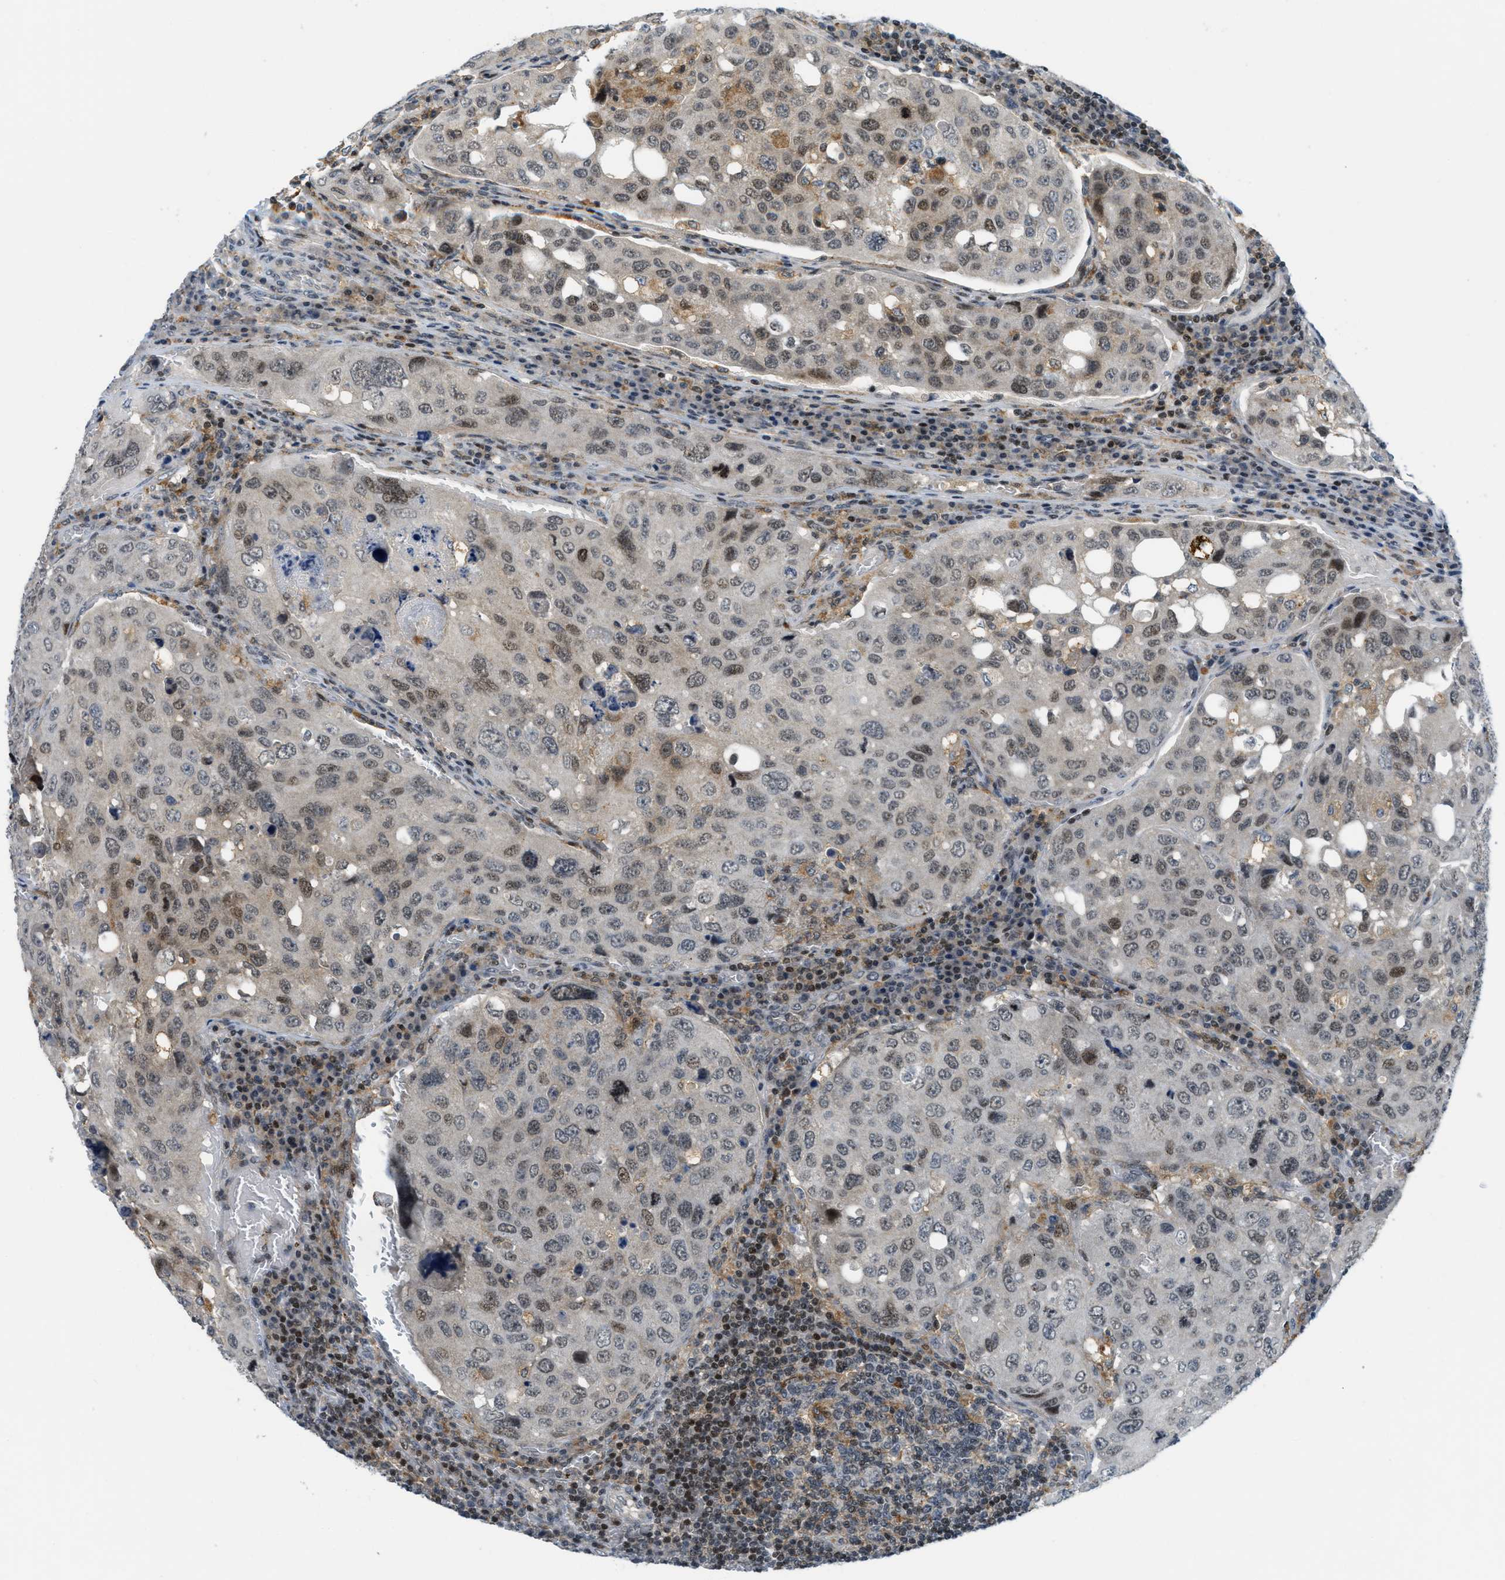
{"staining": {"intensity": "moderate", "quantity": "25%-75%", "location": "nuclear"}, "tissue": "urothelial cancer", "cell_type": "Tumor cells", "image_type": "cancer", "snomed": [{"axis": "morphology", "description": "Urothelial carcinoma, High grade"}, {"axis": "topography", "description": "Lymph node"}, {"axis": "topography", "description": "Urinary bladder"}], "caption": "Immunohistochemical staining of human urothelial cancer exhibits medium levels of moderate nuclear staining in approximately 25%-75% of tumor cells.", "gene": "ING1", "patient": {"sex": "male", "age": 51}}